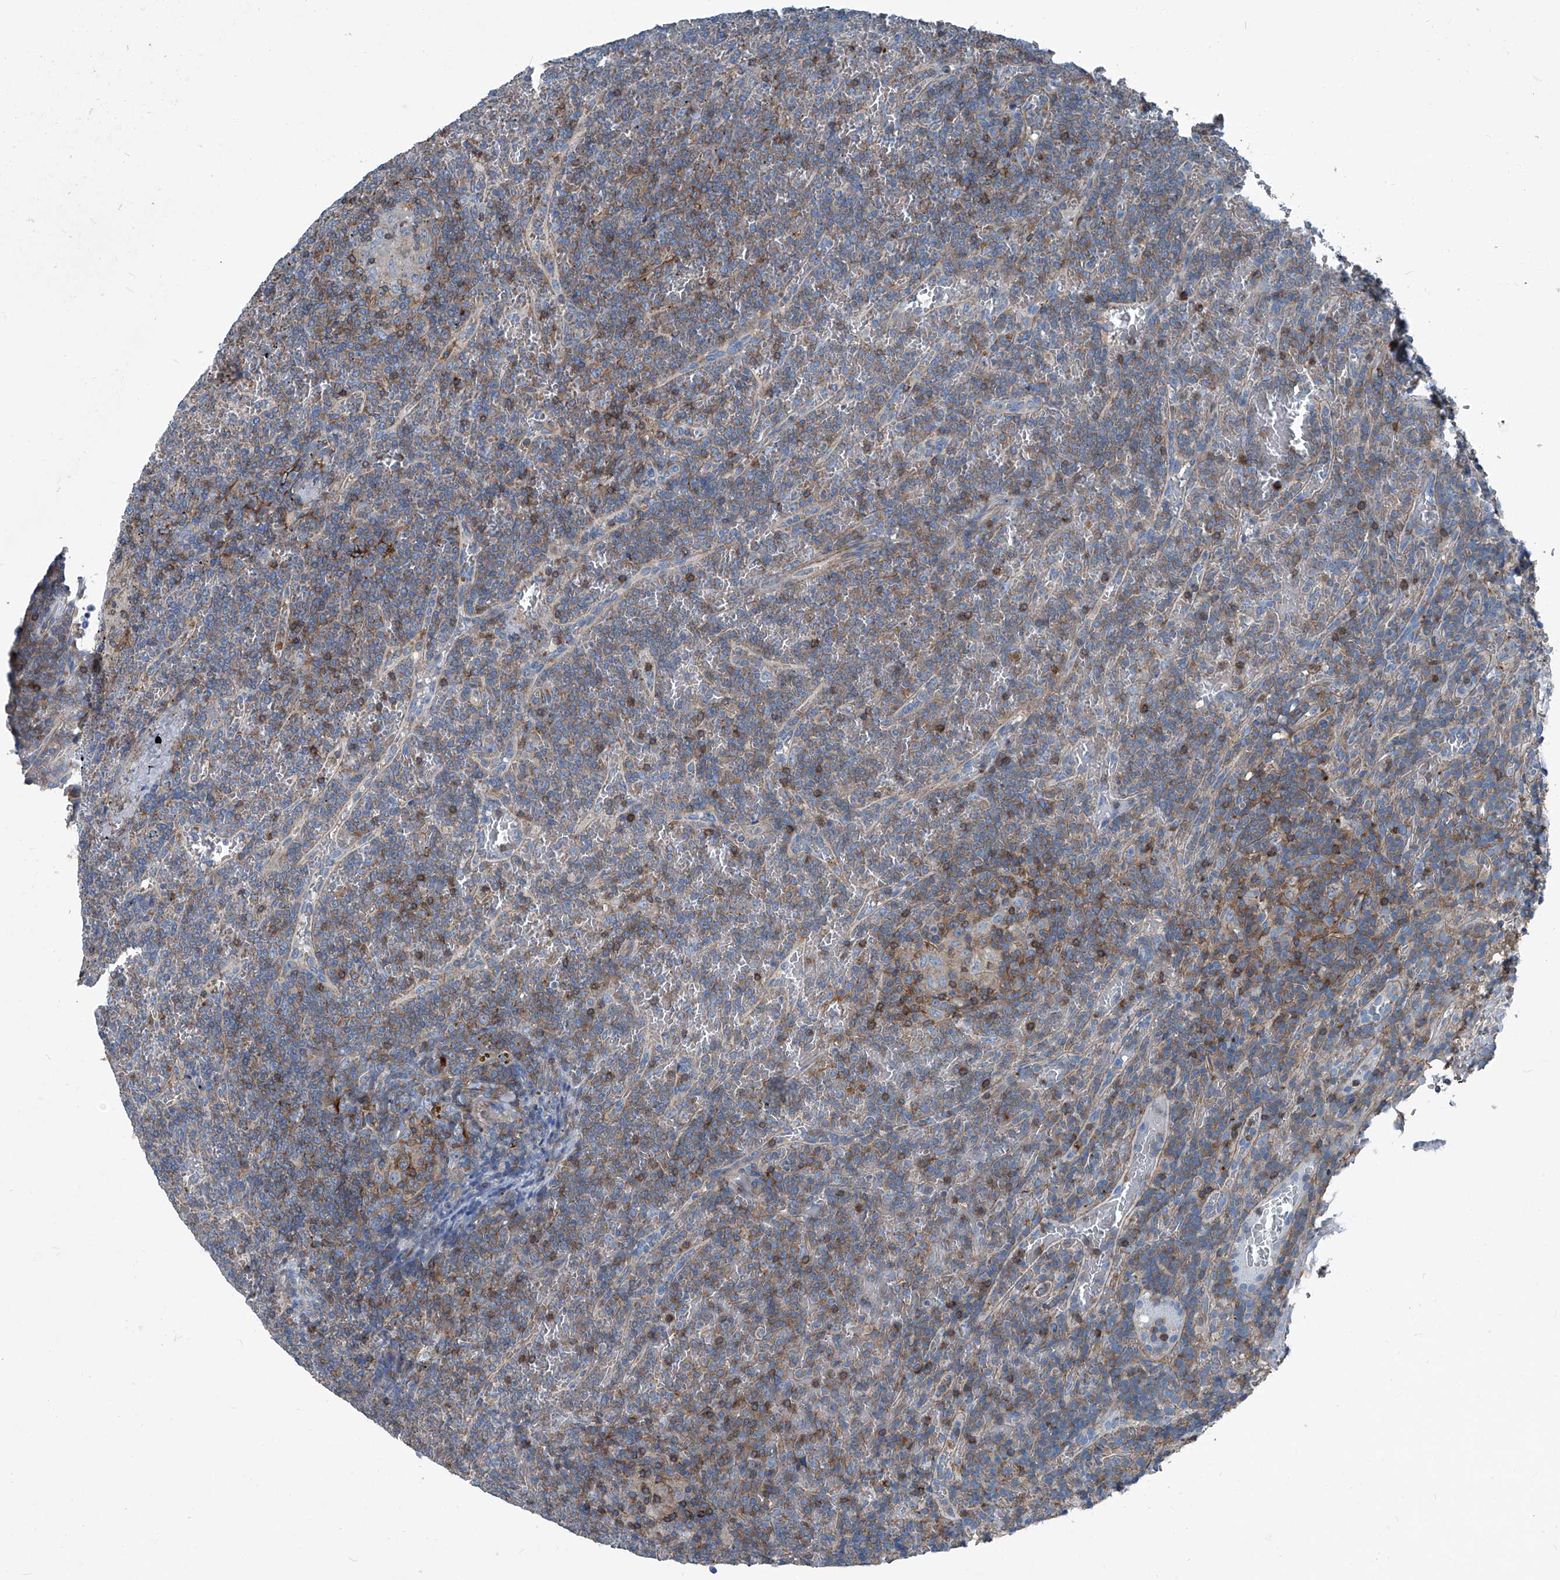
{"staining": {"intensity": "weak", "quantity": "<25%", "location": "cytoplasmic/membranous"}, "tissue": "lymphoma", "cell_type": "Tumor cells", "image_type": "cancer", "snomed": [{"axis": "morphology", "description": "Malignant lymphoma, non-Hodgkin's type, Low grade"}, {"axis": "topography", "description": "Spleen"}], "caption": "Immunohistochemistry micrograph of lymphoma stained for a protein (brown), which reveals no expression in tumor cells.", "gene": "SEPTIN7", "patient": {"sex": "female", "age": 19}}